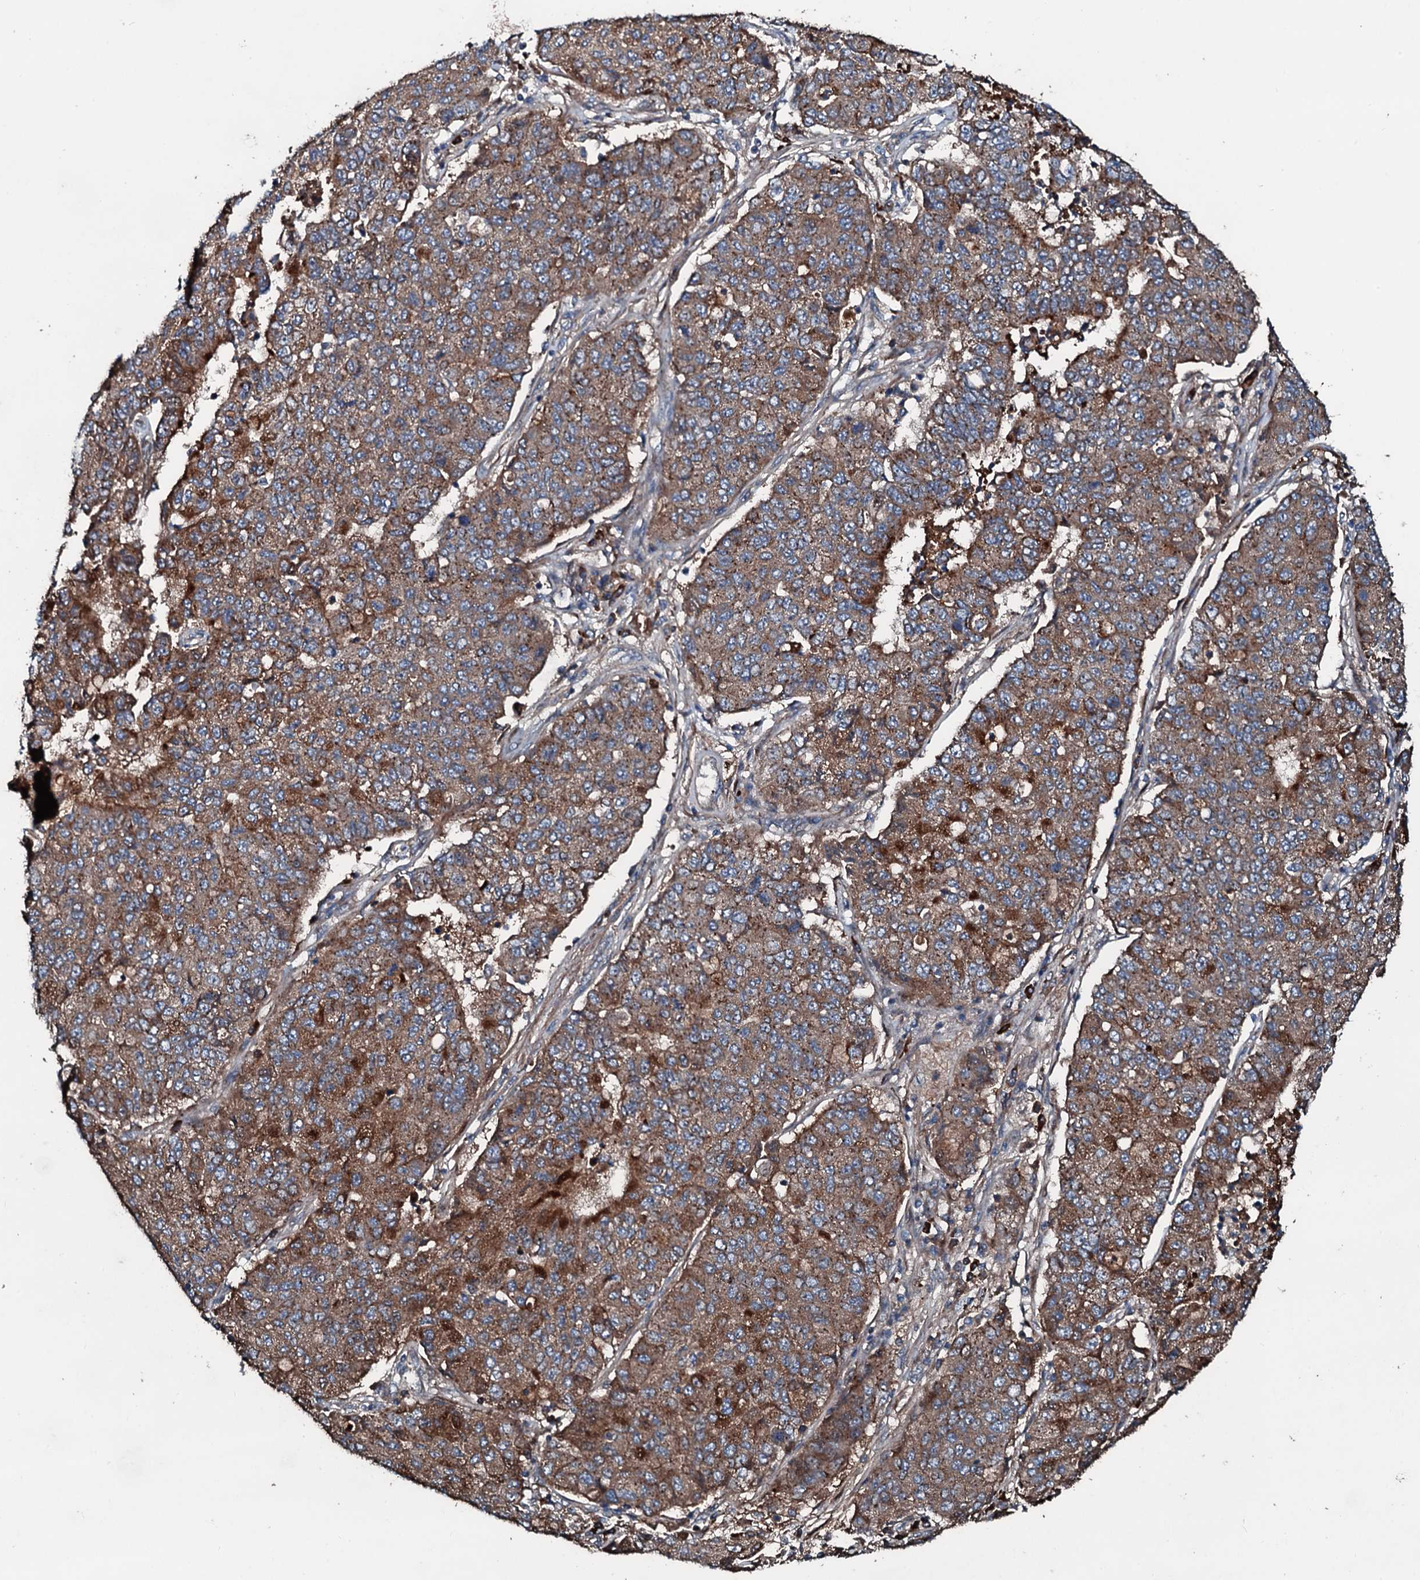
{"staining": {"intensity": "moderate", "quantity": ">75%", "location": "cytoplasmic/membranous"}, "tissue": "lung cancer", "cell_type": "Tumor cells", "image_type": "cancer", "snomed": [{"axis": "morphology", "description": "Squamous cell carcinoma, NOS"}, {"axis": "topography", "description": "Lung"}], "caption": "A brown stain highlights moderate cytoplasmic/membranous expression of a protein in lung squamous cell carcinoma tumor cells. (Stains: DAB in brown, nuclei in blue, Microscopy: brightfield microscopy at high magnification).", "gene": "AARS1", "patient": {"sex": "male", "age": 74}}